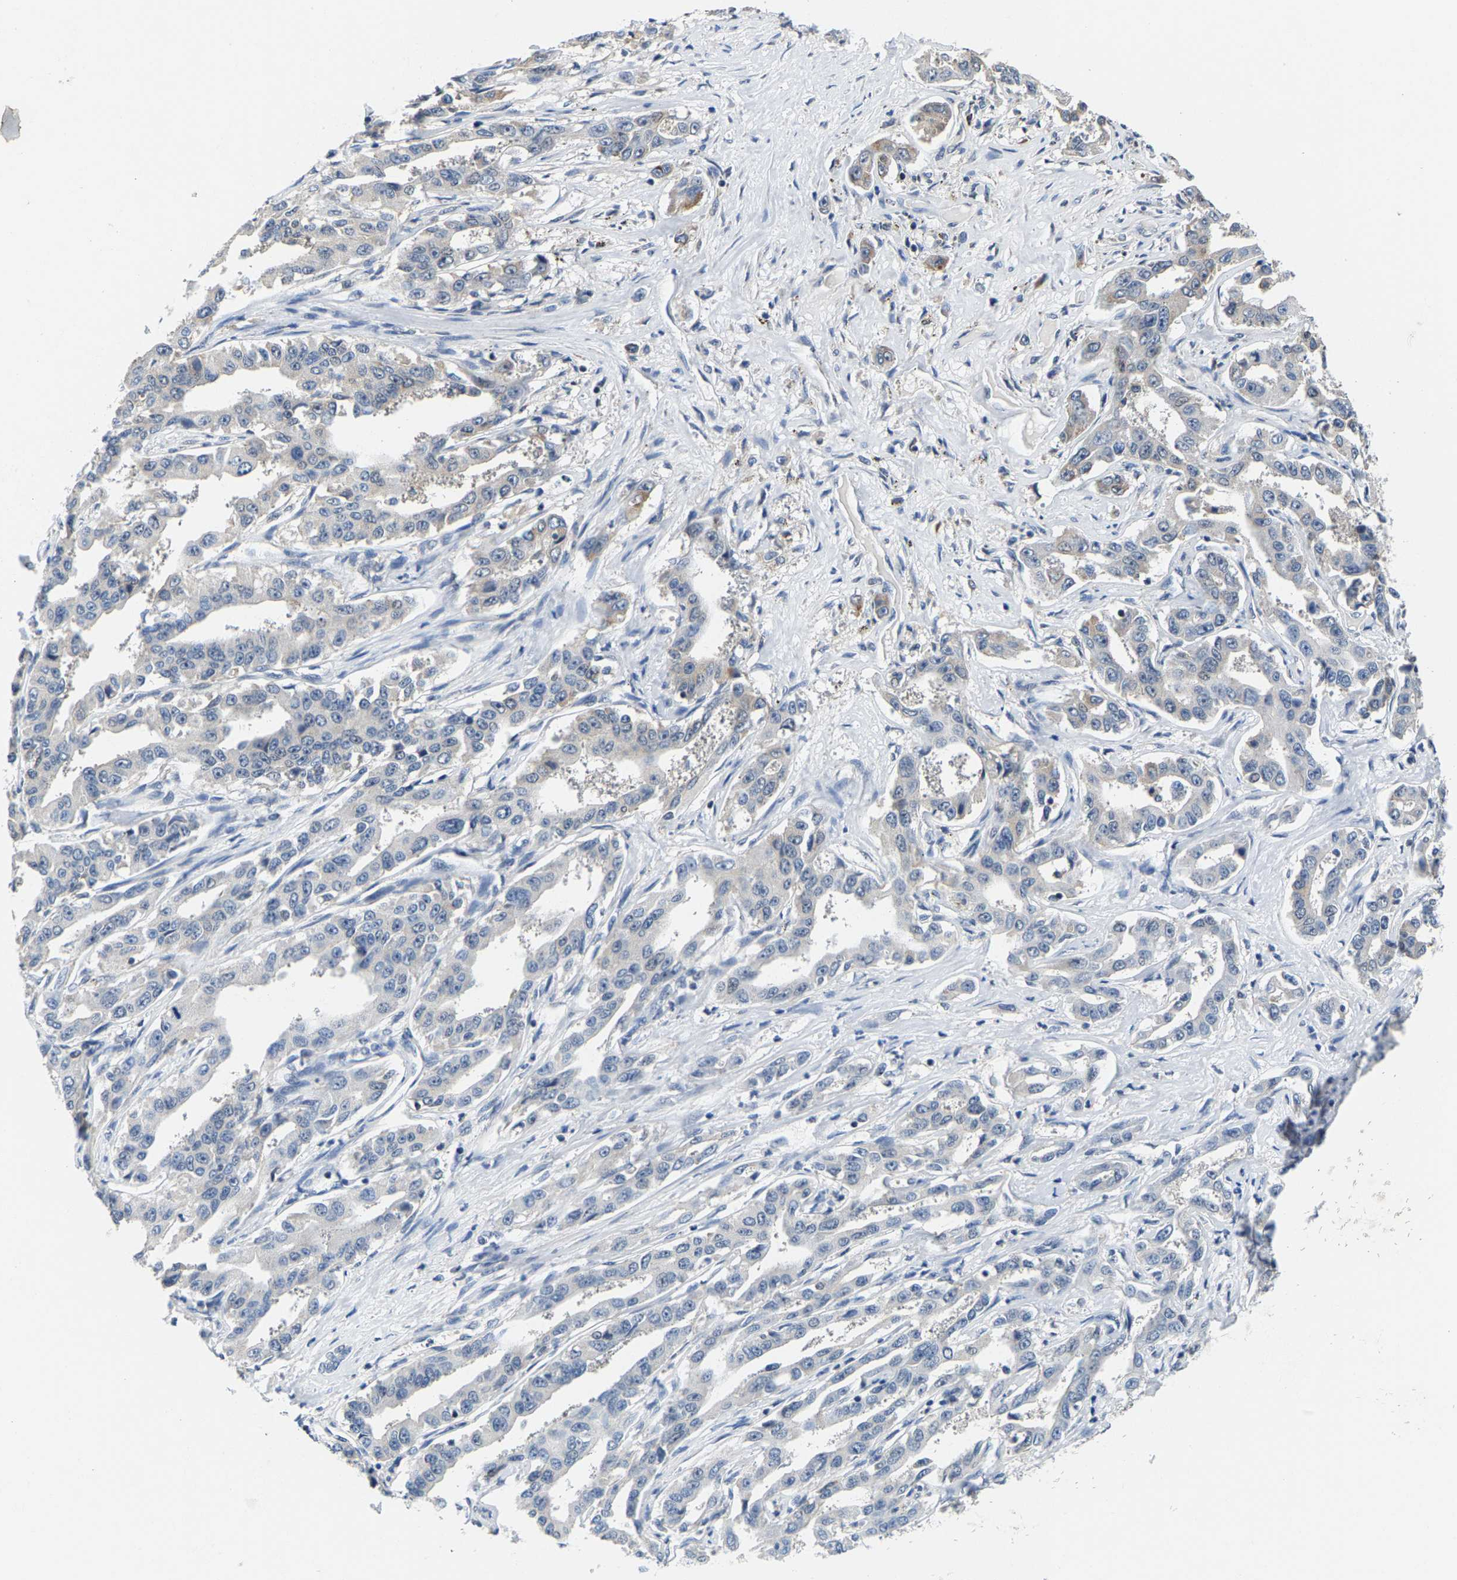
{"staining": {"intensity": "negative", "quantity": "none", "location": "none"}, "tissue": "liver cancer", "cell_type": "Tumor cells", "image_type": "cancer", "snomed": [{"axis": "morphology", "description": "Cholangiocarcinoma"}, {"axis": "topography", "description": "Liver"}], "caption": "DAB immunohistochemical staining of human liver cholangiocarcinoma demonstrates no significant expression in tumor cells.", "gene": "SHMT2", "patient": {"sex": "male", "age": 59}}